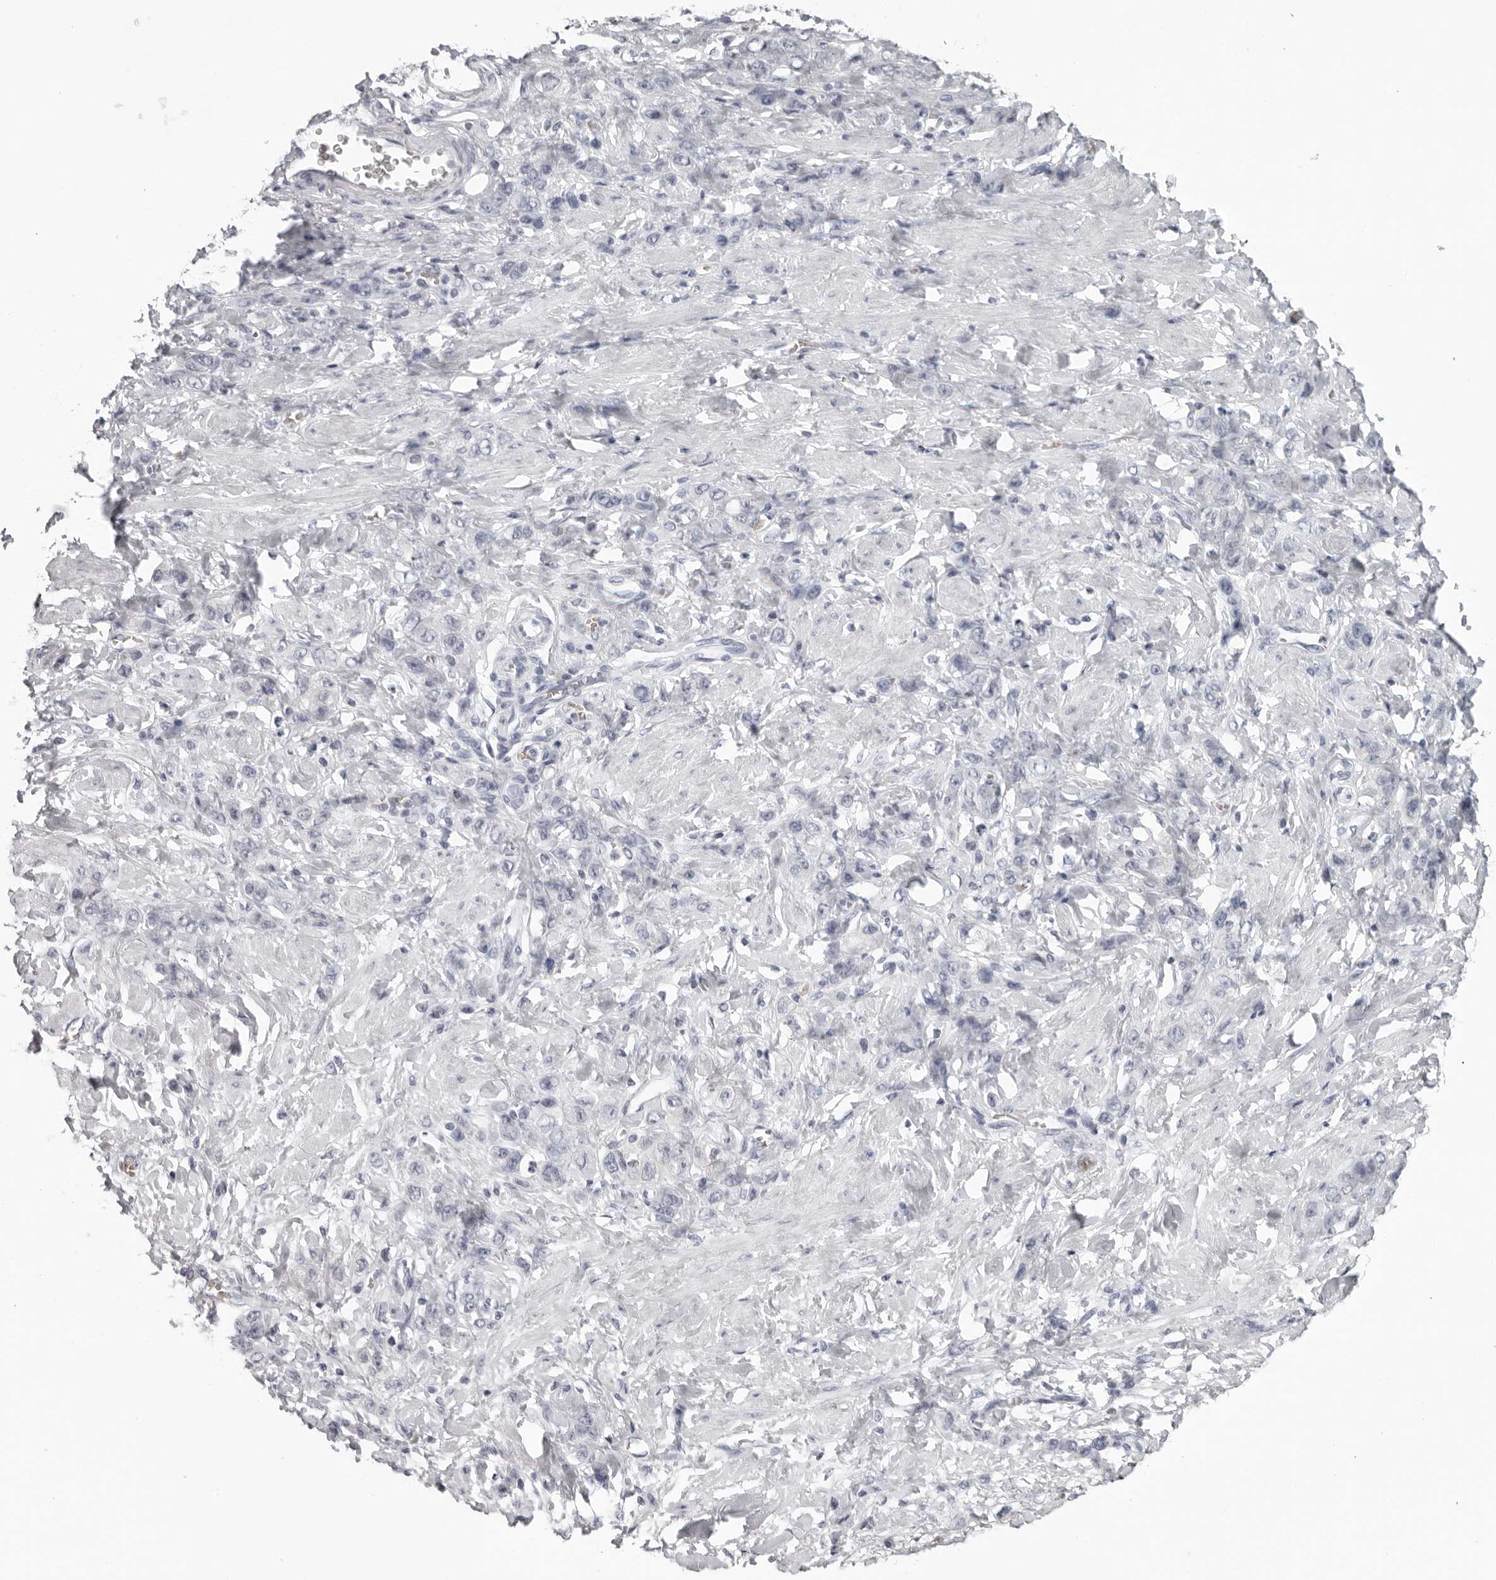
{"staining": {"intensity": "negative", "quantity": "none", "location": "none"}, "tissue": "stomach cancer", "cell_type": "Tumor cells", "image_type": "cancer", "snomed": [{"axis": "morphology", "description": "Adenocarcinoma, NOS"}, {"axis": "topography", "description": "Stomach"}], "caption": "Stomach adenocarcinoma was stained to show a protein in brown. There is no significant positivity in tumor cells.", "gene": "EPB41", "patient": {"sex": "male", "age": 82}}